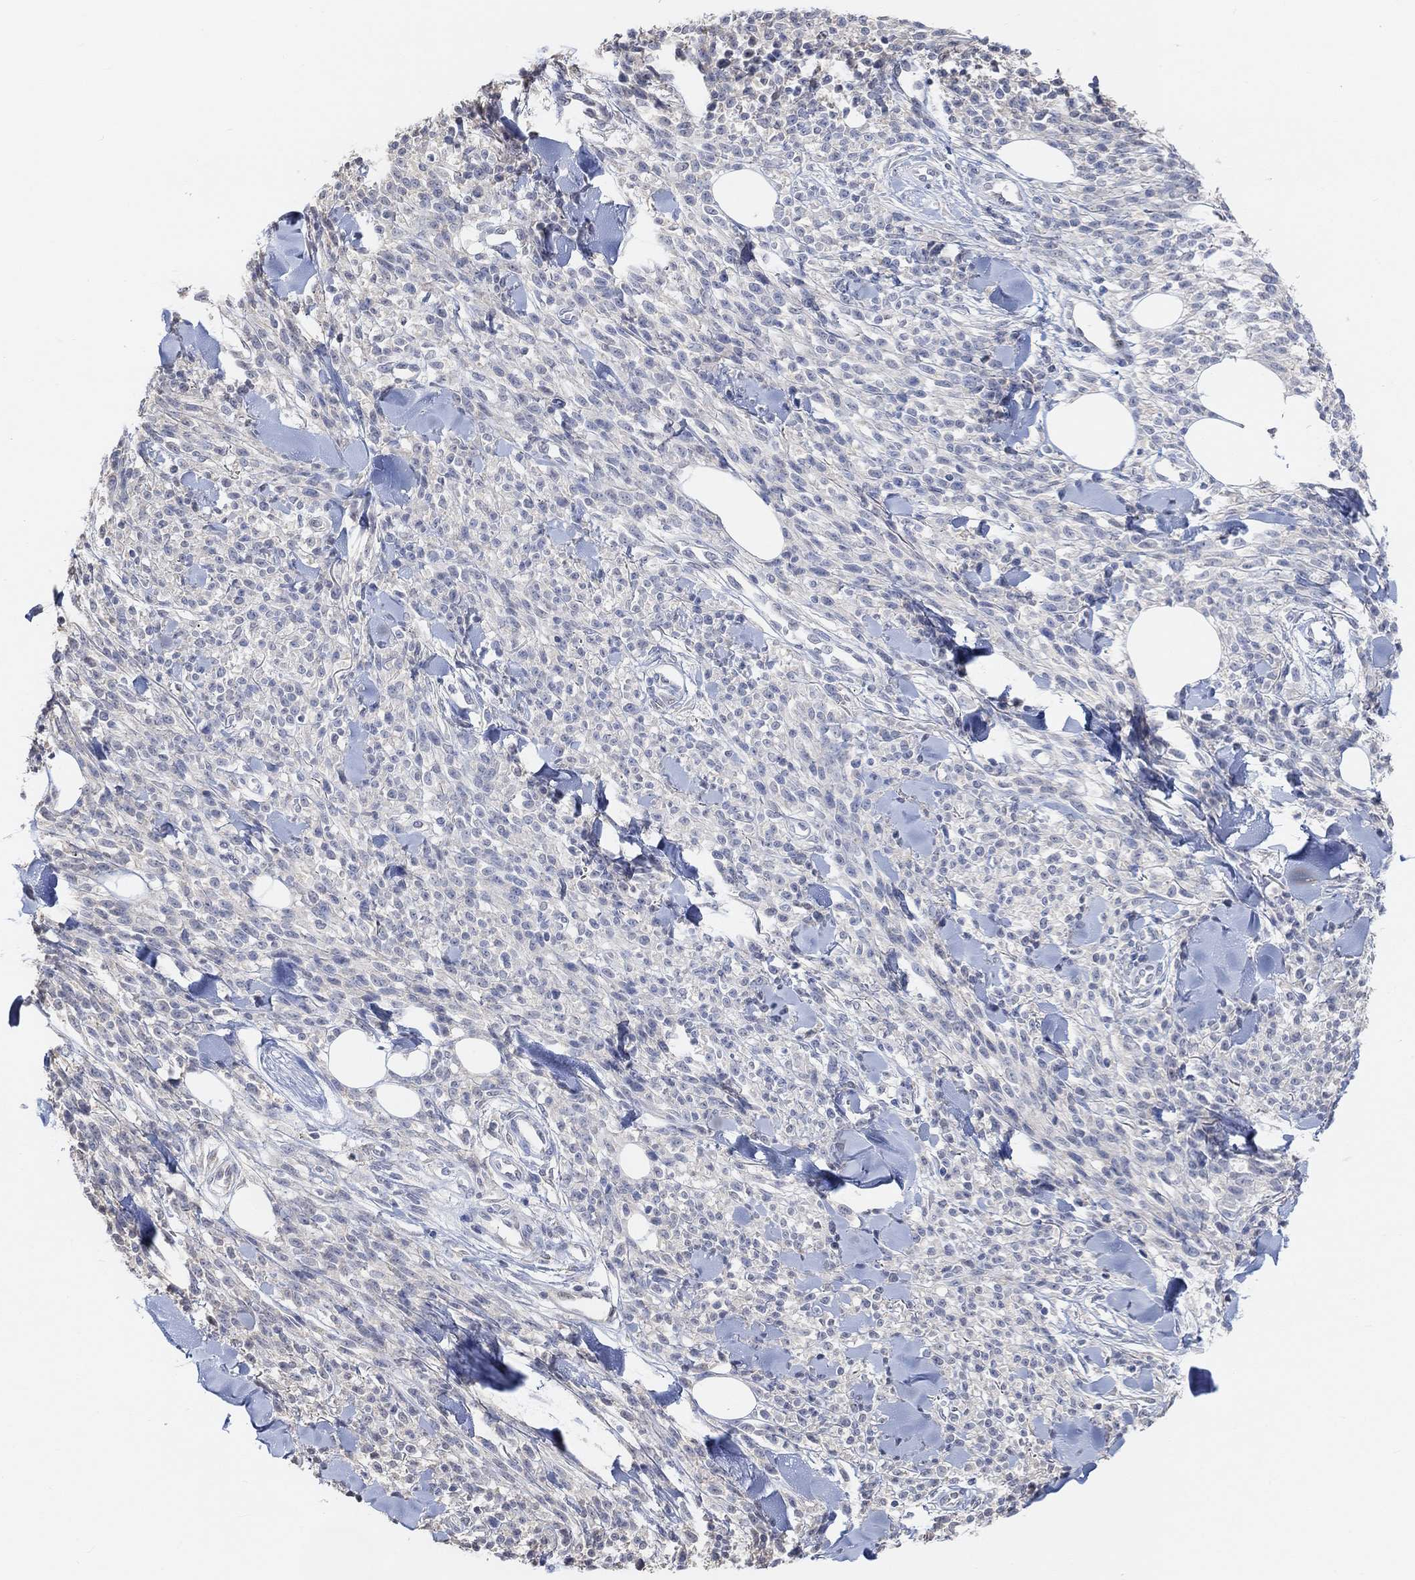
{"staining": {"intensity": "negative", "quantity": "none", "location": "none"}, "tissue": "melanoma", "cell_type": "Tumor cells", "image_type": "cancer", "snomed": [{"axis": "morphology", "description": "Malignant melanoma, NOS"}, {"axis": "topography", "description": "Skin"}, {"axis": "topography", "description": "Skin of trunk"}], "caption": "A photomicrograph of malignant melanoma stained for a protein demonstrates no brown staining in tumor cells.", "gene": "MUC1", "patient": {"sex": "male", "age": 74}}